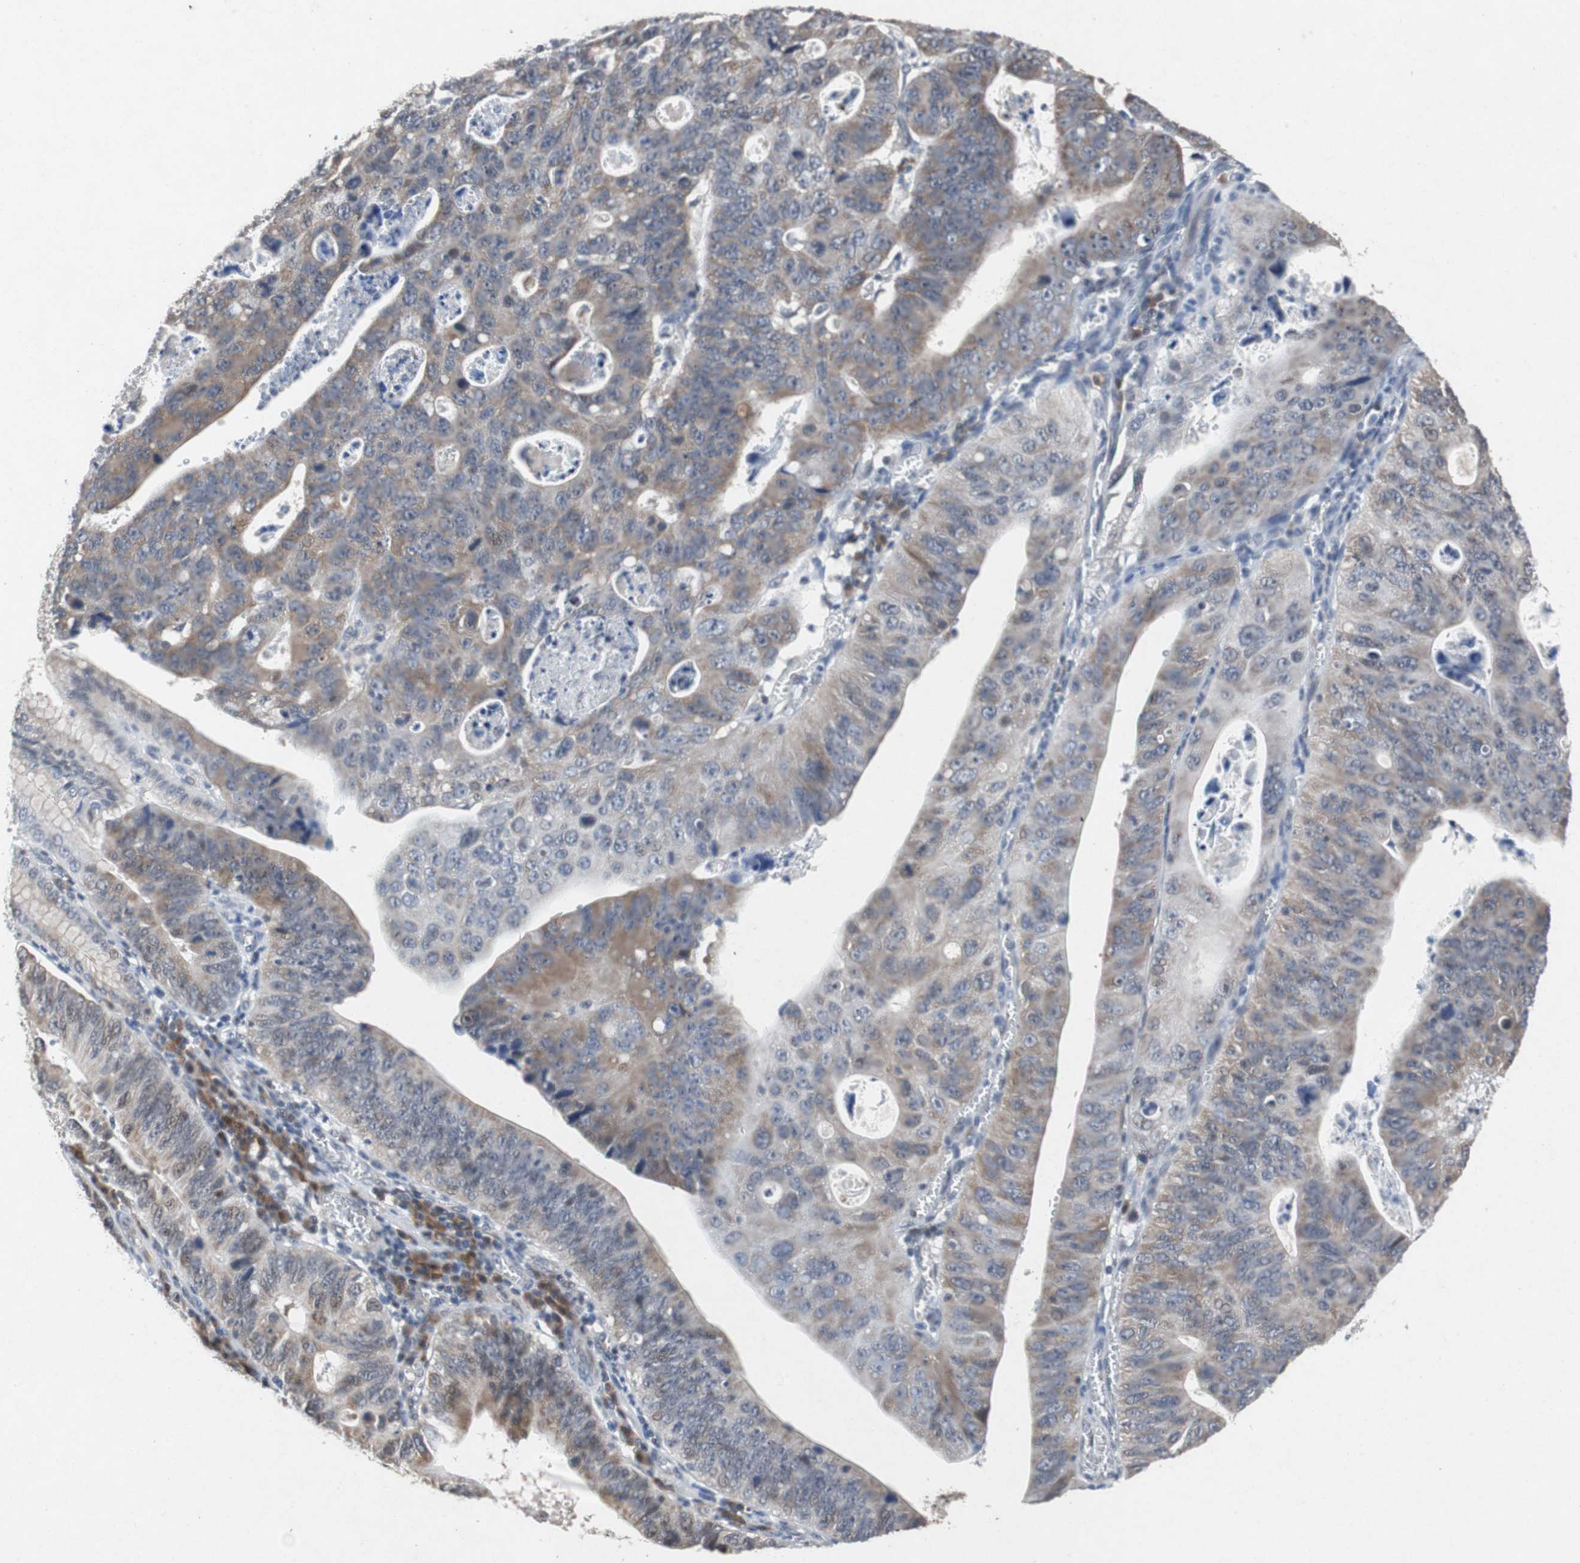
{"staining": {"intensity": "moderate", "quantity": "25%-75%", "location": "cytoplasmic/membranous"}, "tissue": "stomach cancer", "cell_type": "Tumor cells", "image_type": "cancer", "snomed": [{"axis": "morphology", "description": "Adenocarcinoma, NOS"}, {"axis": "topography", "description": "Stomach"}], "caption": "The immunohistochemical stain highlights moderate cytoplasmic/membranous staining in tumor cells of stomach cancer (adenocarcinoma) tissue.", "gene": "TP63", "patient": {"sex": "male", "age": 59}}